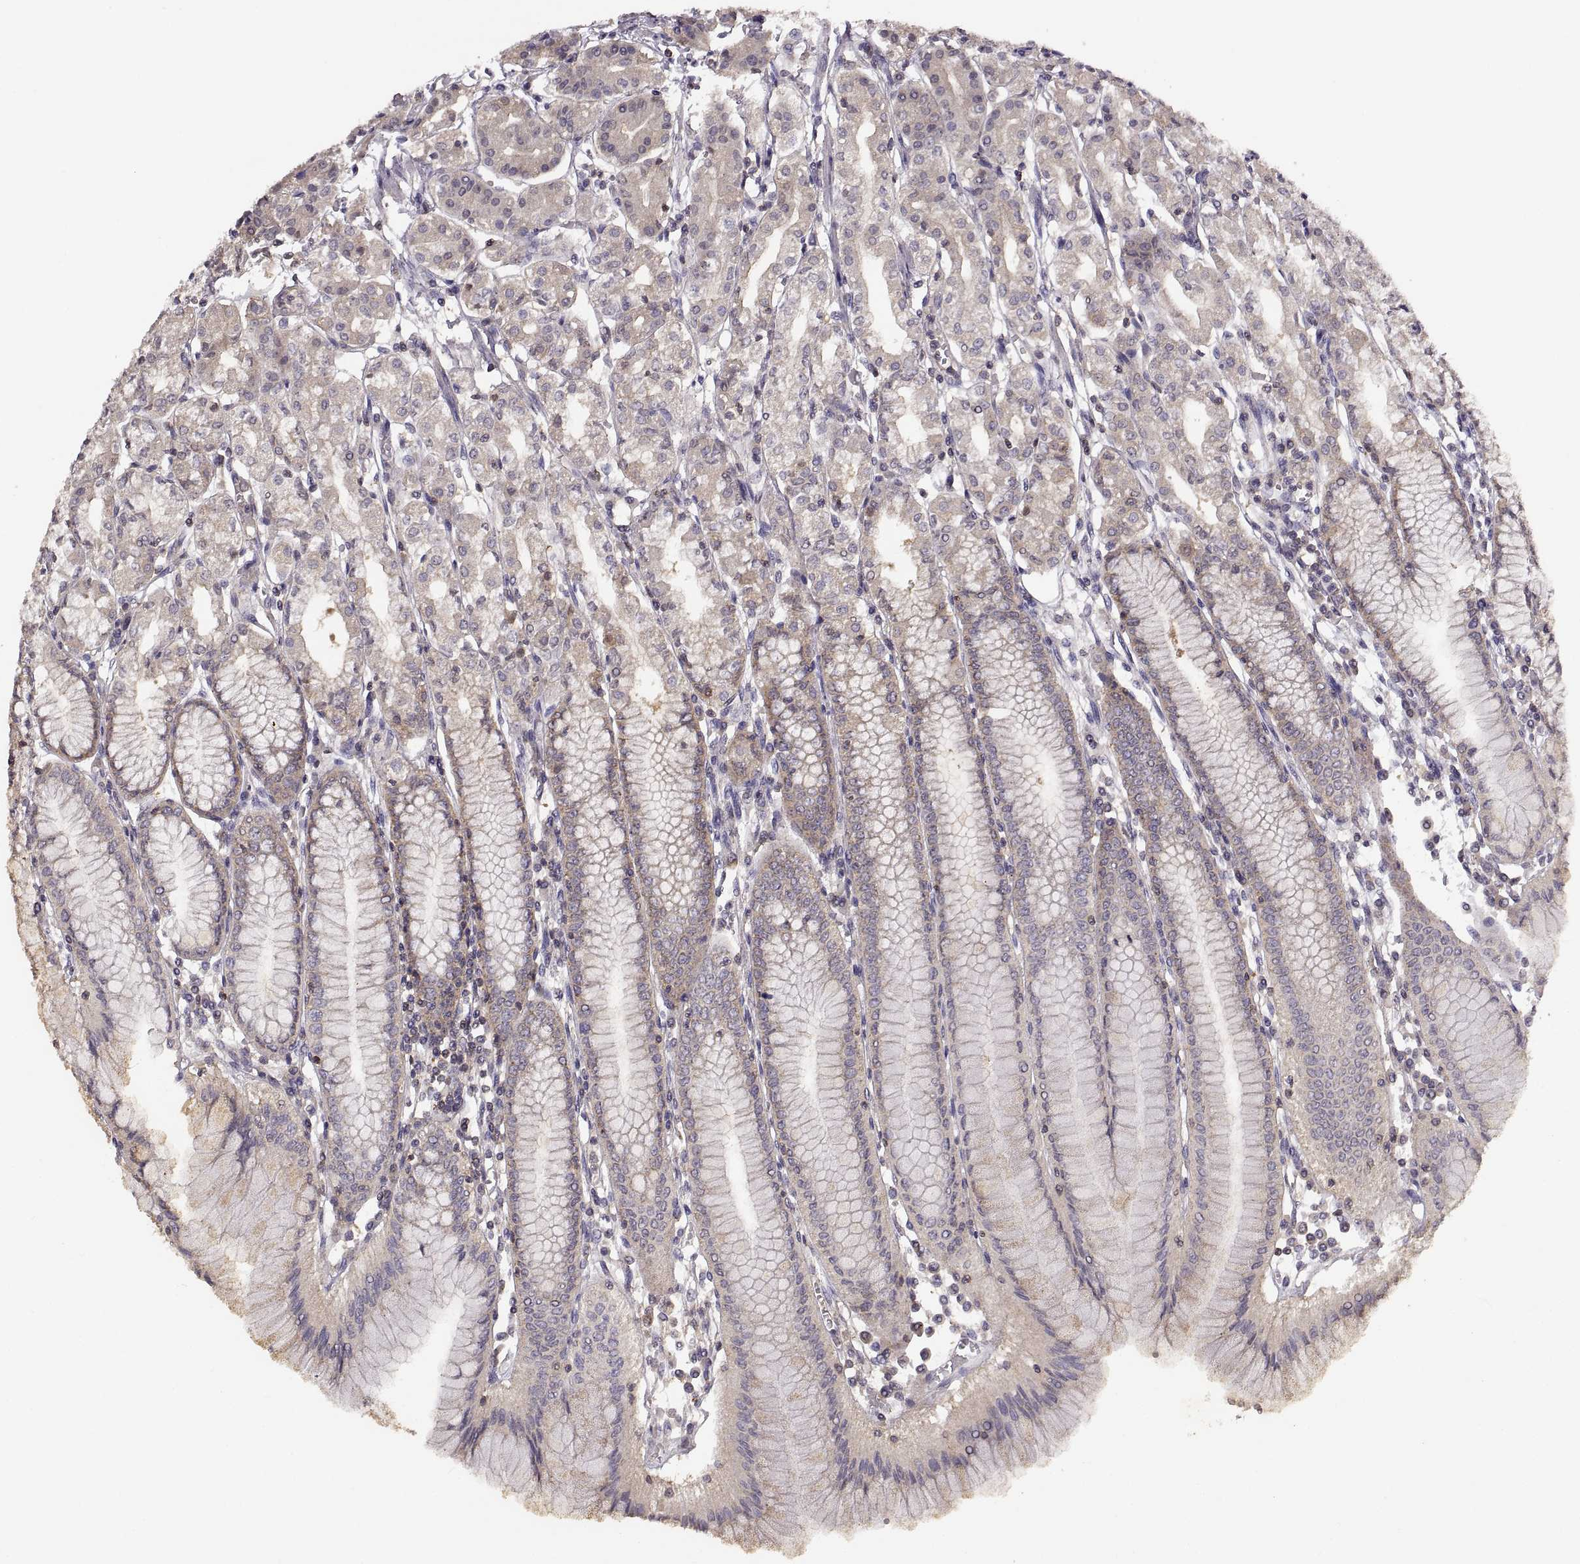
{"staining": {"intensity": "strong", "quantity": "<25%", "location": "cytoplasmic/membranous"}, "tissue": "stomach", "cell_type": "Glandular cells", "image_type": "normal", "snomed": [{"axis": "morphology", "description": "Normal tissue, NOS"}, {"axis": "topography", "description": "Skeletal muscle"}, {"axis": "topography", "description": "Stomach"}], "caption": "Immunohistochemical staining of unremarkable human stomach reveals <25% levels of strong cytoplasmic/membranous protein staining in approximately <25% of glandular cells. The staining was performed using DAB (3,3'-diaminobenzidine) to visualize the protein expression in brown, while the nuclei were stained in blue with hematoxylin (Magnification: 20x).", "gene": "NMNAT2", "patient": {"sex": "female", "age": 57}}